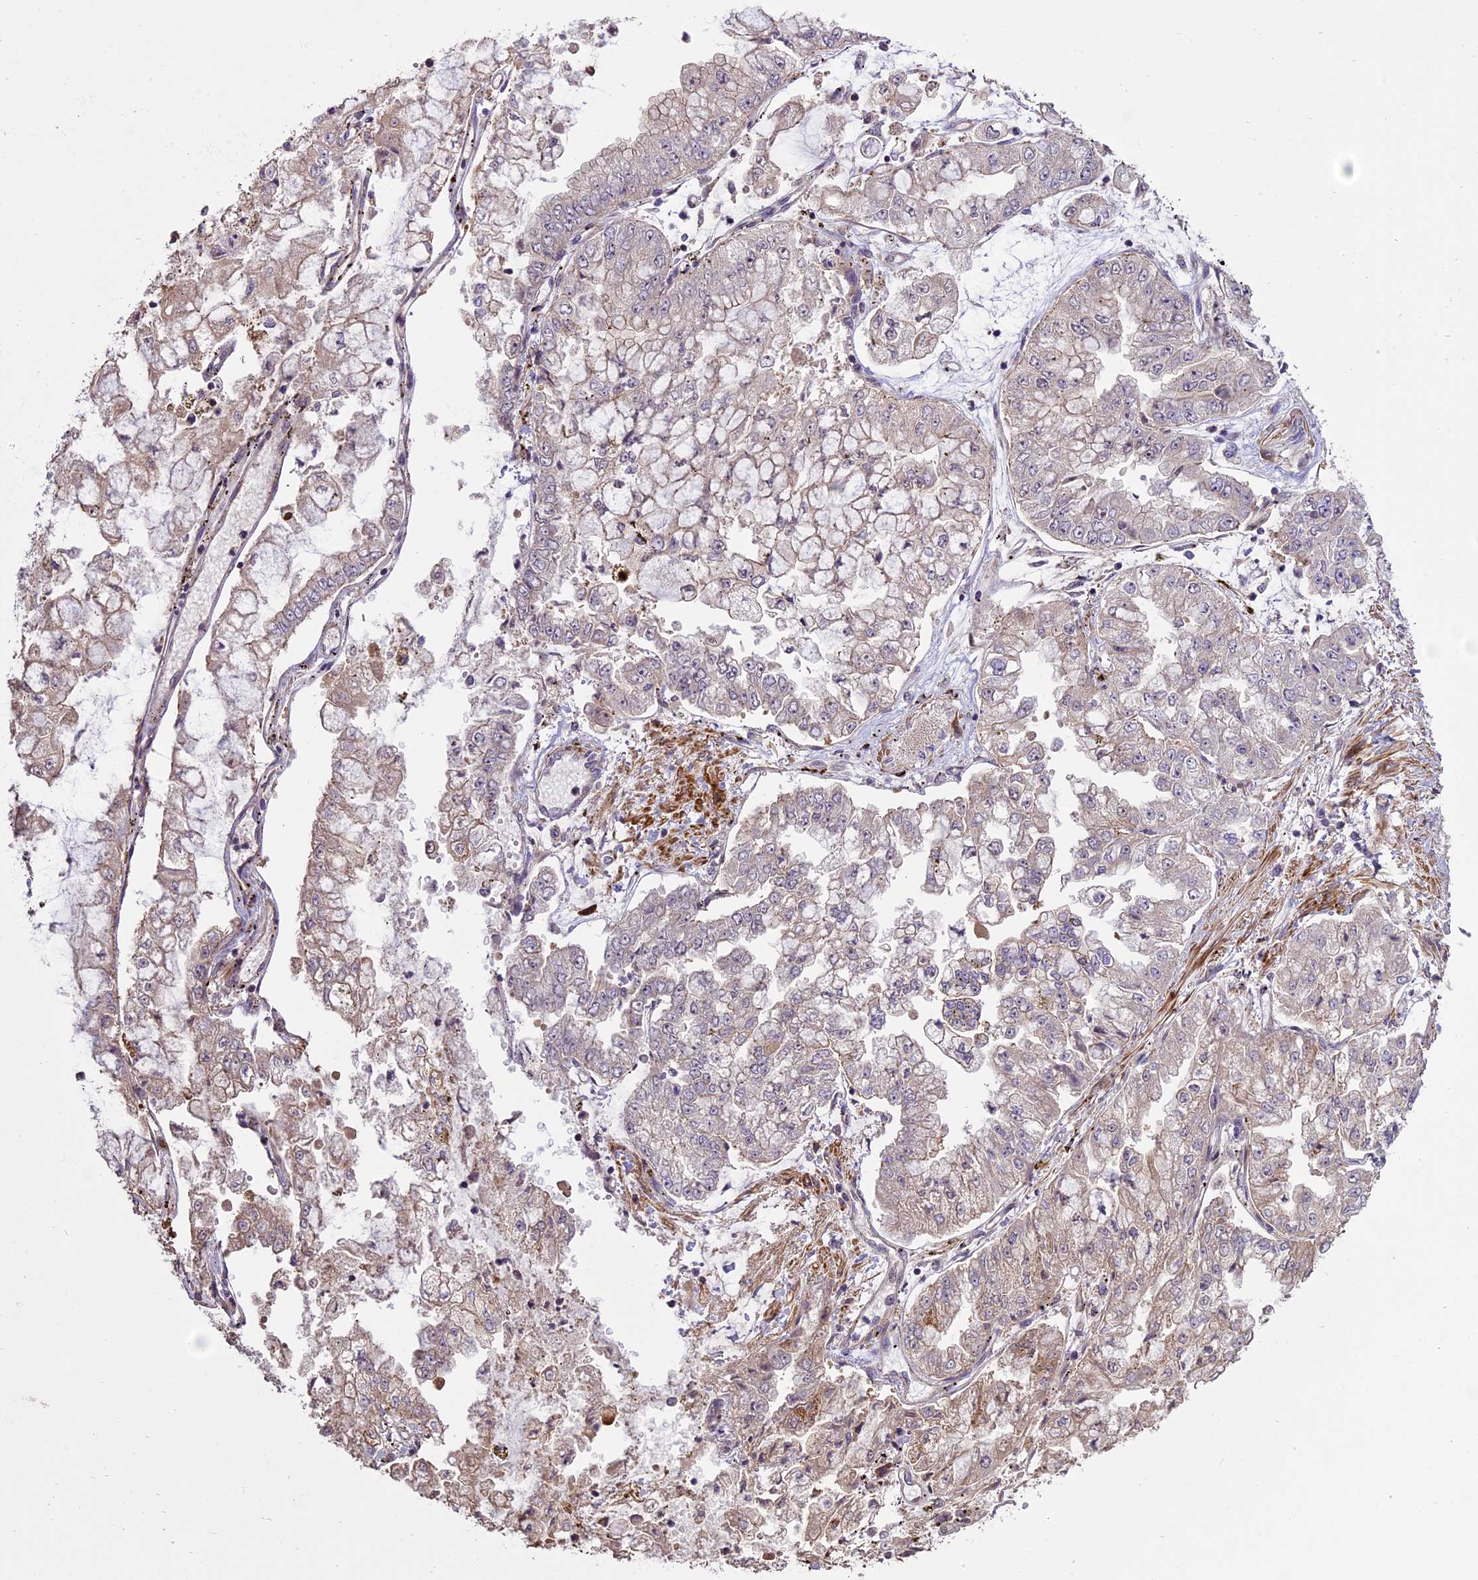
{"staining": {"intensity": "weak", "quantity": "<25%", "location": "cytoplasmic/membranous"}, "tissue": "stomach cancer", "cell_type": "Tumor cells", "image_type": "cancer", "snomed": [{"axis": "morphology", "description": "Adenocarcinoma, NOS"}, {"axis": "topography", "description": "Stomach"}], "caption": "Tumor cells are negative for brown protein staining in stomach adenocarcinoma.", "gene": "ENHO", "patient": {"sex": "male", "age": 76}}